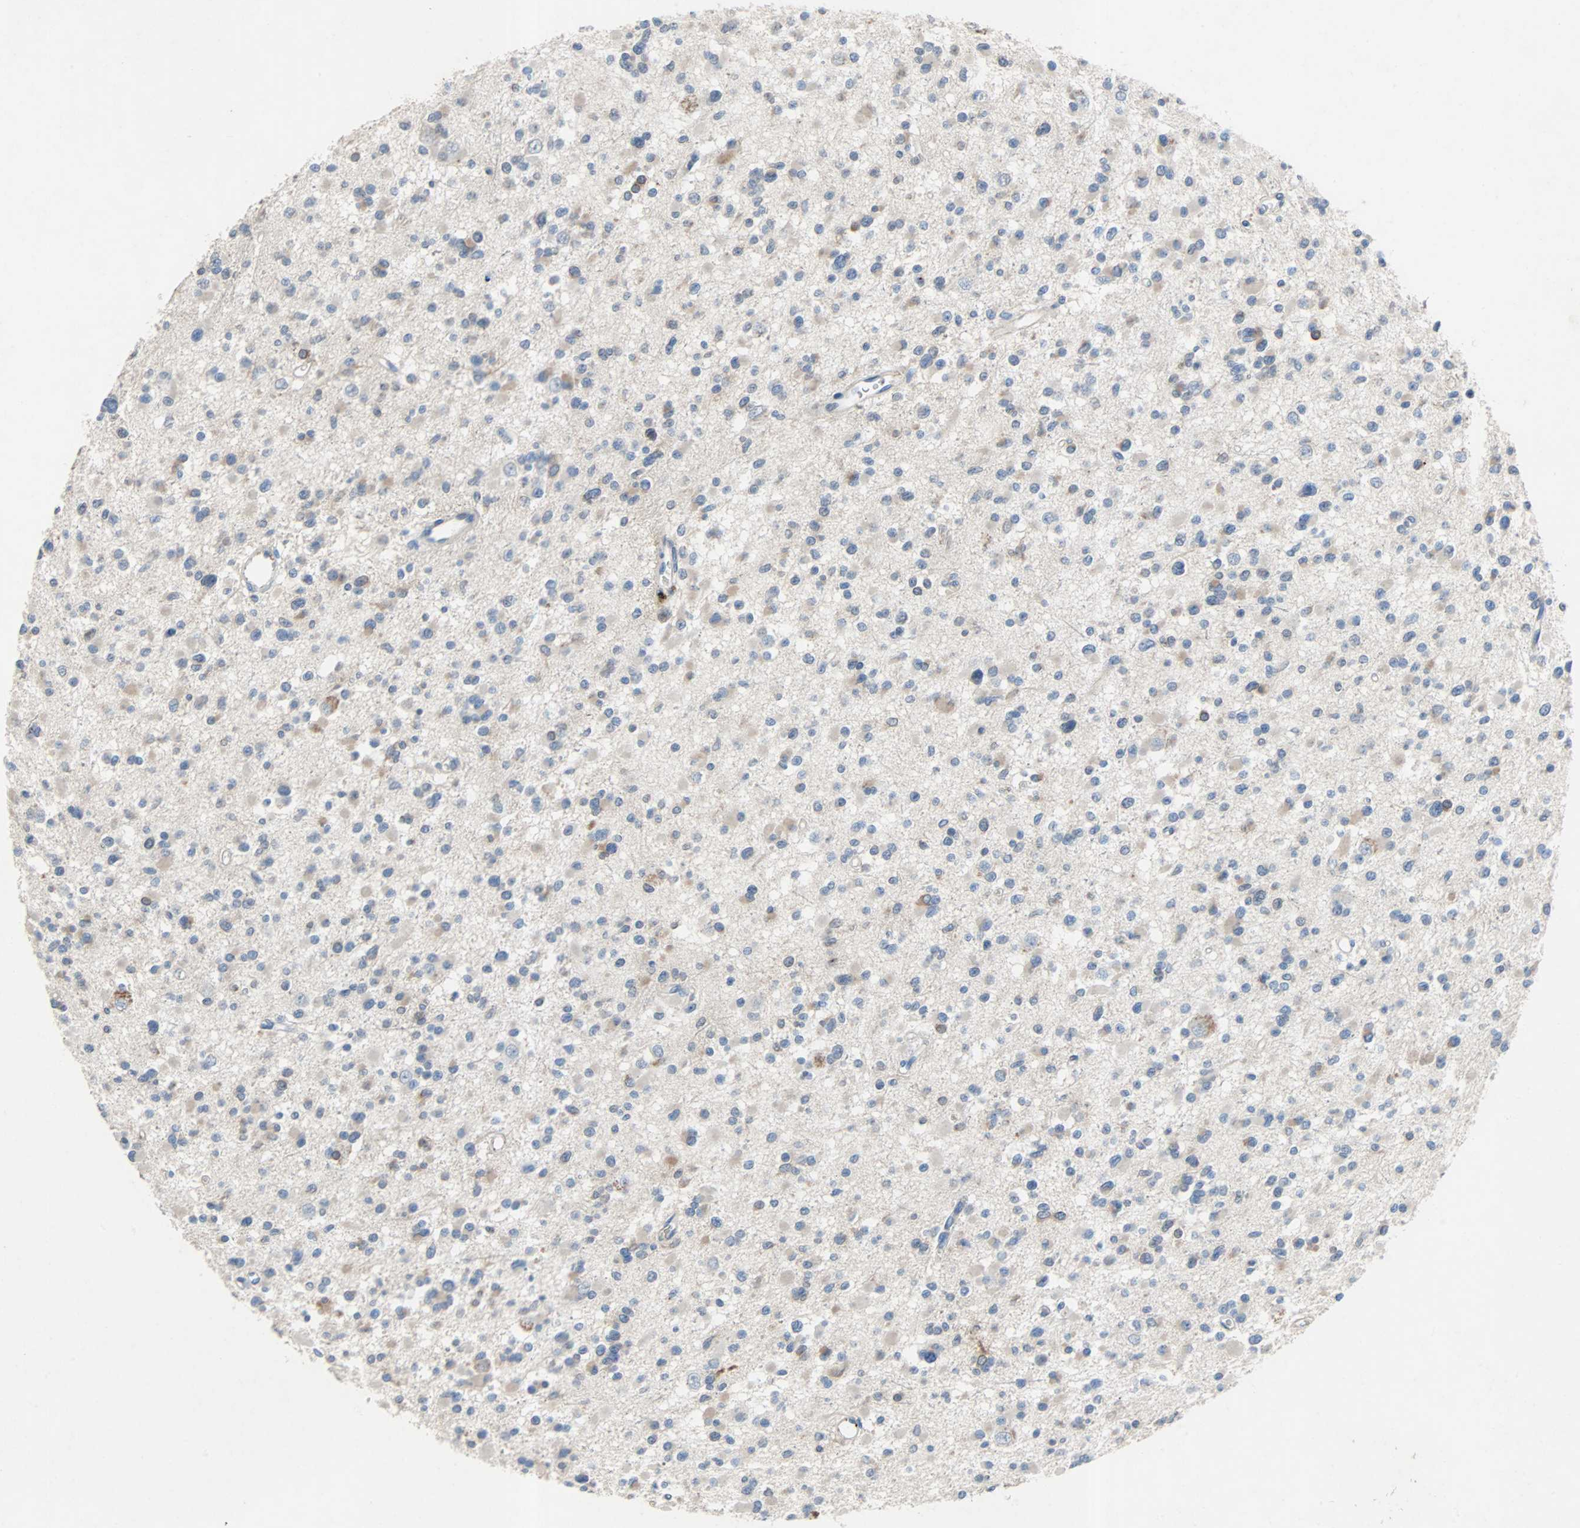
{"staining": {"intensity": "weak", "quantity": "<25%", "location": "cytoplasmic/membranous"}, "tissue": "glioma", "cell_type": "Tumor cells", "image_type": "cancer", "snomed": [{"axis": "morphology", "description": "Glioma, malignant, Low grade"}, {"axis": "topography", "description": "Brain"}], "caption": "A histopathology image of human glioma is negative for staining in tumor cells. The staining was performed using DAB to visualize the protein expression in brown, while the nuclei were stained in blue with hematoxylin (Magnification: 20x).", "gene": "PCDHB2", "patient": {"sex": "female", "age": 22}}